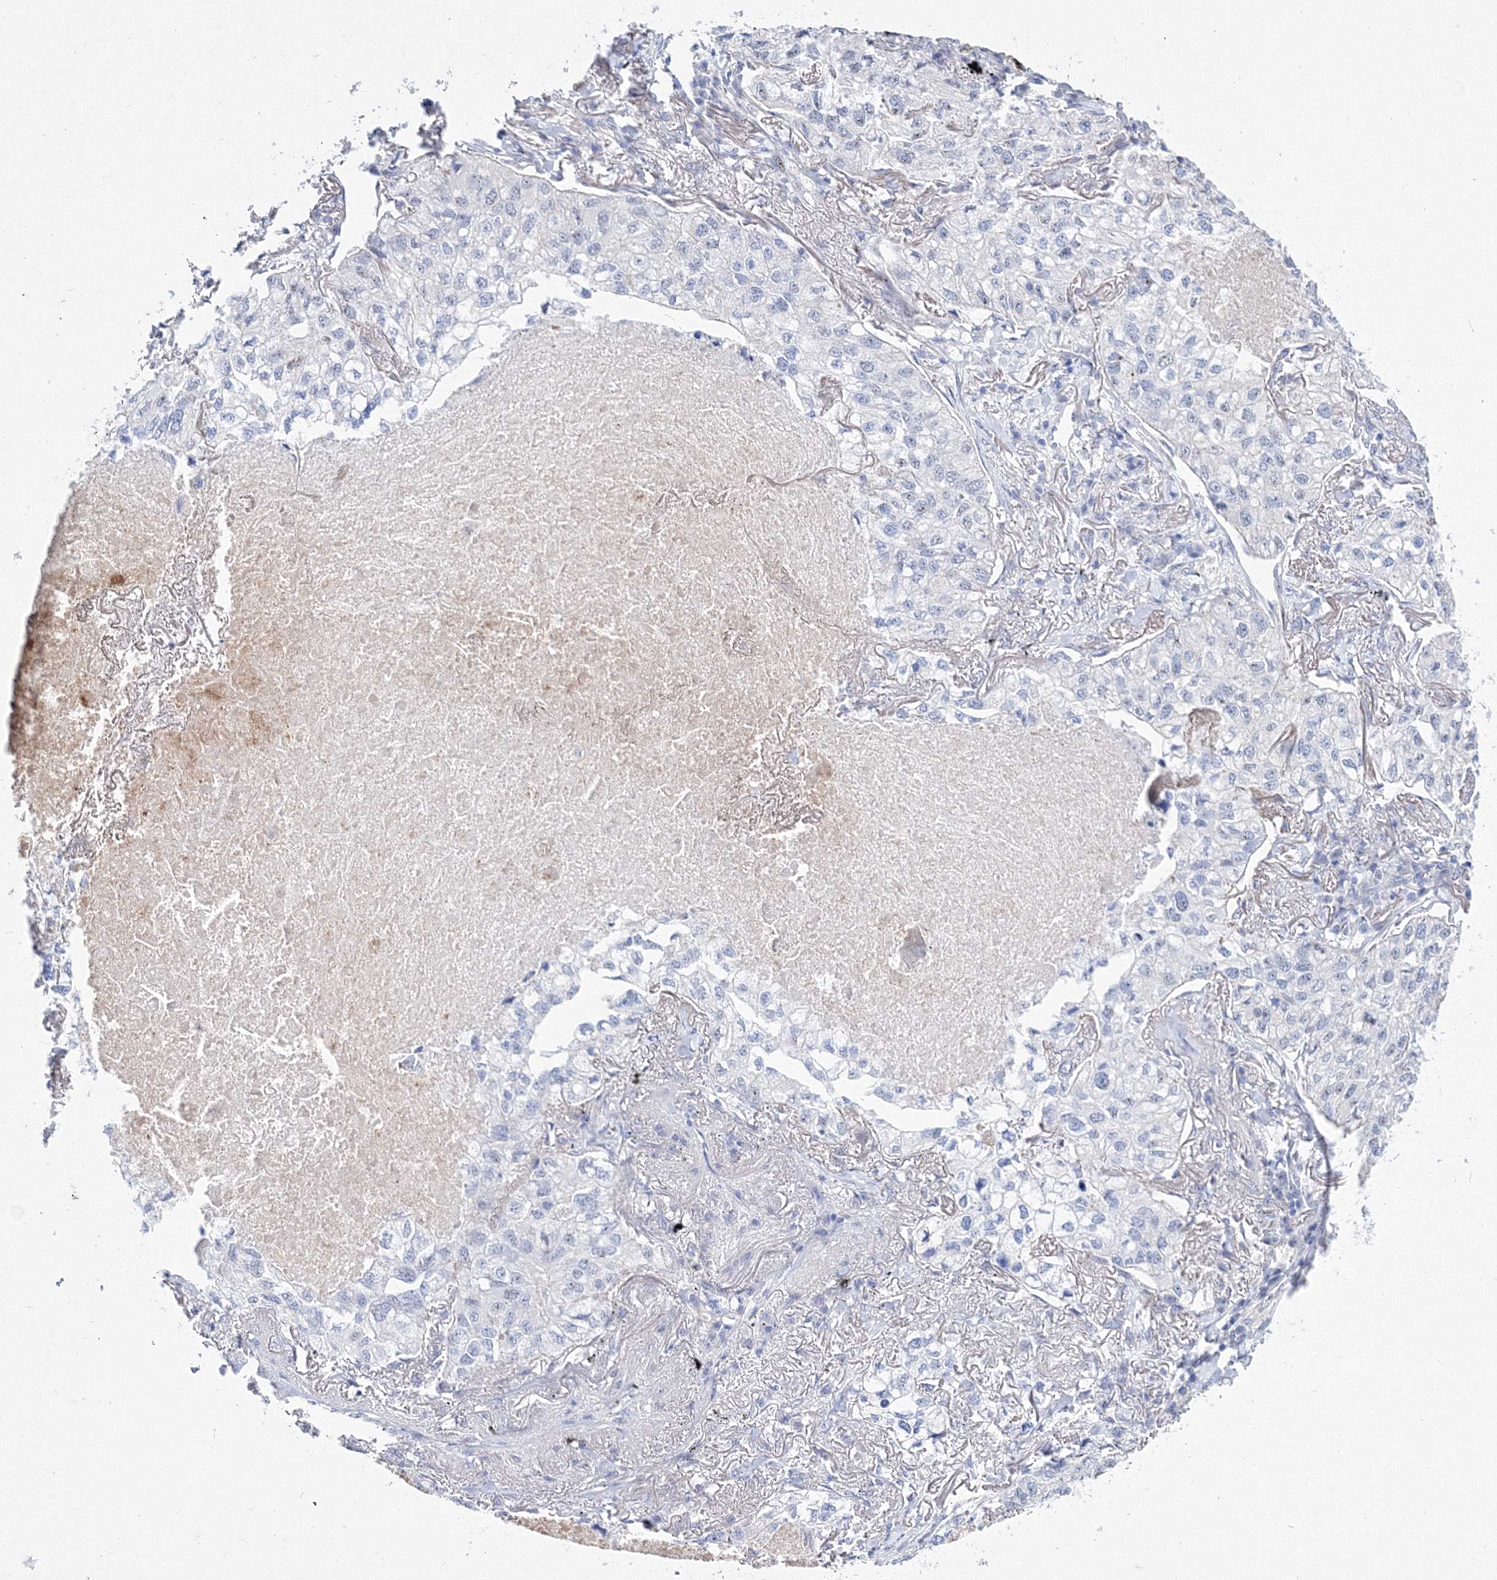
{"staining": {"intensity": "negative", "quantity": "none", "location": "none"}, "tissue": "lung cancer", "cell_type": "Tumor cells", "image_type": "cancer", "snomed": [{"axis": "morphology", "description": "Adenocarcinoma, NOS"}, {"axis": "topography", "description": "Lung"}], "caption": "Histopathology image shows no significant protein staining in tumor cells of adenocarcinoma (lung). (Stains: DAB (3,3'-diaminobenzidine) IHC with hematoxylin counter stain, Microscopy: brightfield microscopy at high magnification).", "gene": "GPN1", "patient": {"sex": "male", "age": 65}}